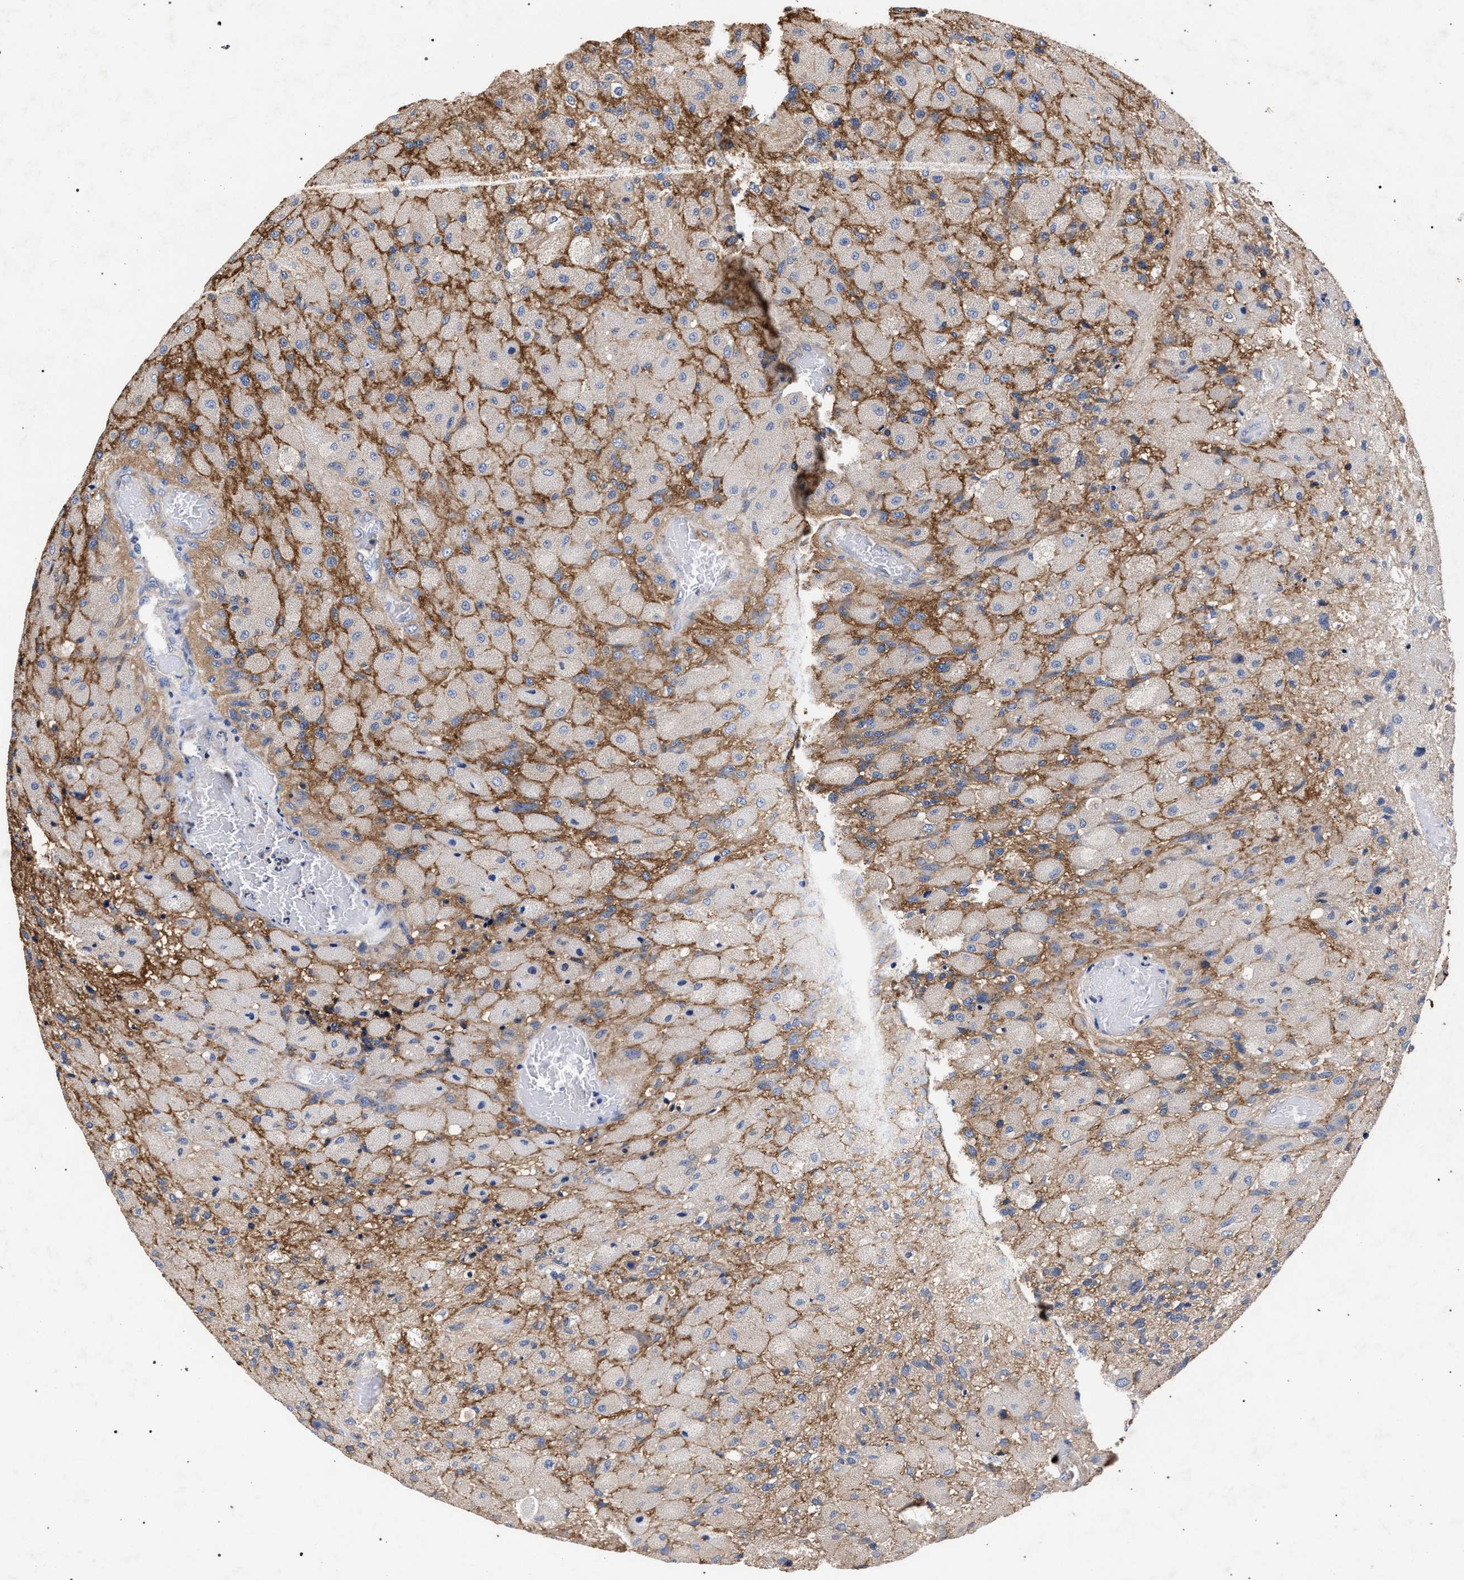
{"staining": {"intensity": "moderate", "quantity": "25%-75%", "location": "cytoplasmic/membranous"}, "tissue": "glioma", "cell_type": "Tumor cells", "image_type": "cancer", "snomed": [{"axis": "morphology", "description": "Normal tissue, NOS"}, {"axis": "morphology", "description": "Glioma, malignant, High grade"}, {"axis": "topography", "description": "Cerebral cortex"}], "caption": "IHC (DAB (3,3'-diaminobenzidine)) staining of human malignant high-grade glioma exhibits moderate cytoplasmic/membranous protein positivity in about 25%-75% of tumor cells.", "gene": "CFAP95", "patient": {"sex": "male", "age": 77}}